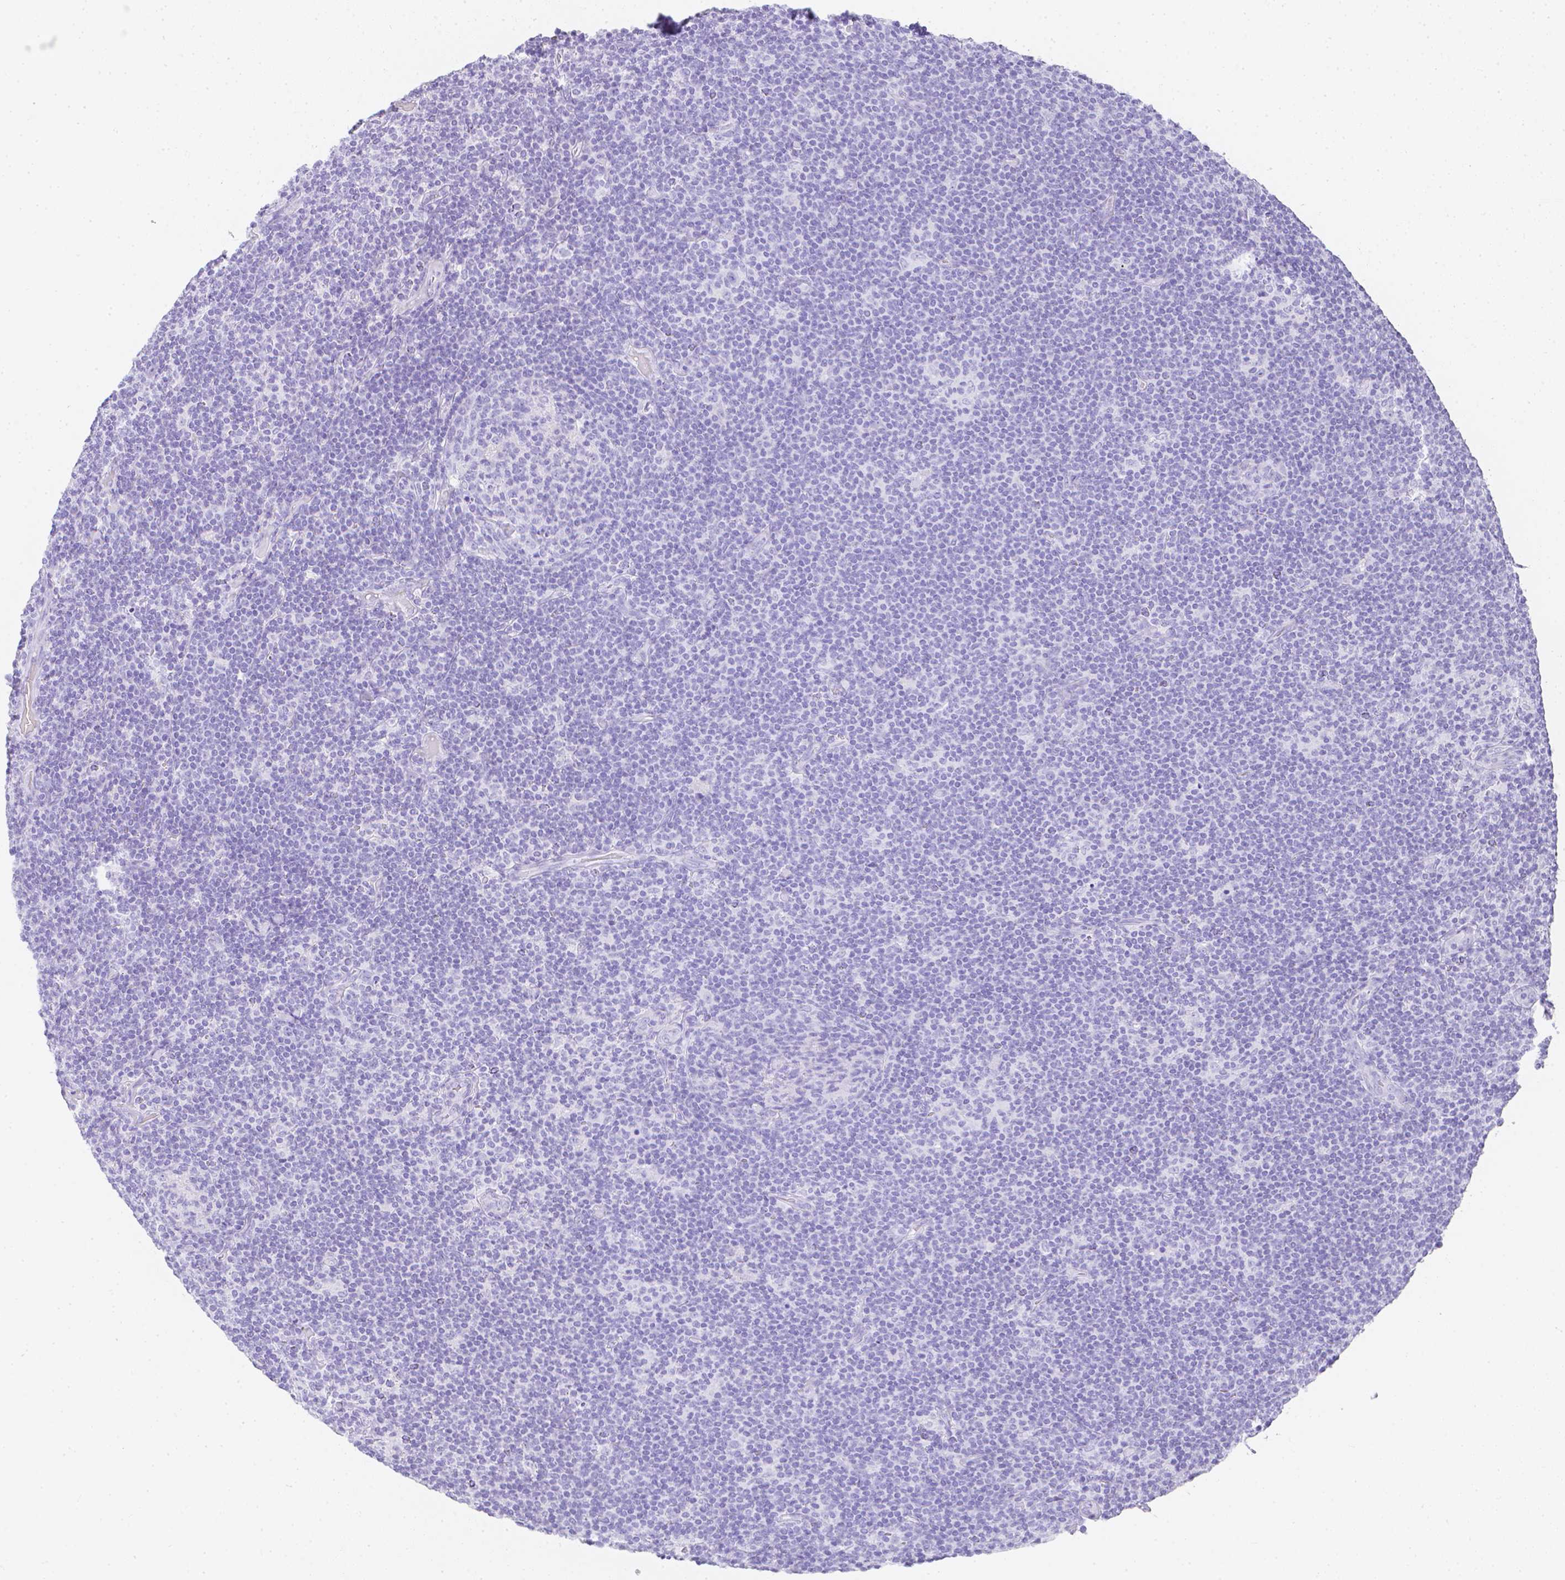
{"staining": {"intensity": "negative", "quantity": "none", "location": "none"}, "tissue": "lymphoma", "cell_type": "Tumor cells", "image_type": "cancer", "snomed": [{"axis": "morphology", "description": "Hodgkin's disease, NOS"}, {"axis": "topography", "description": "Lymph node"}], "caption": "This is an immunohistochemistry (IHC) histopathology image of Hodgkin's disease. There is no positivity in tumor cells.", "gene": "LGALS4", "patient": {"sex": "female", "age": 57}}